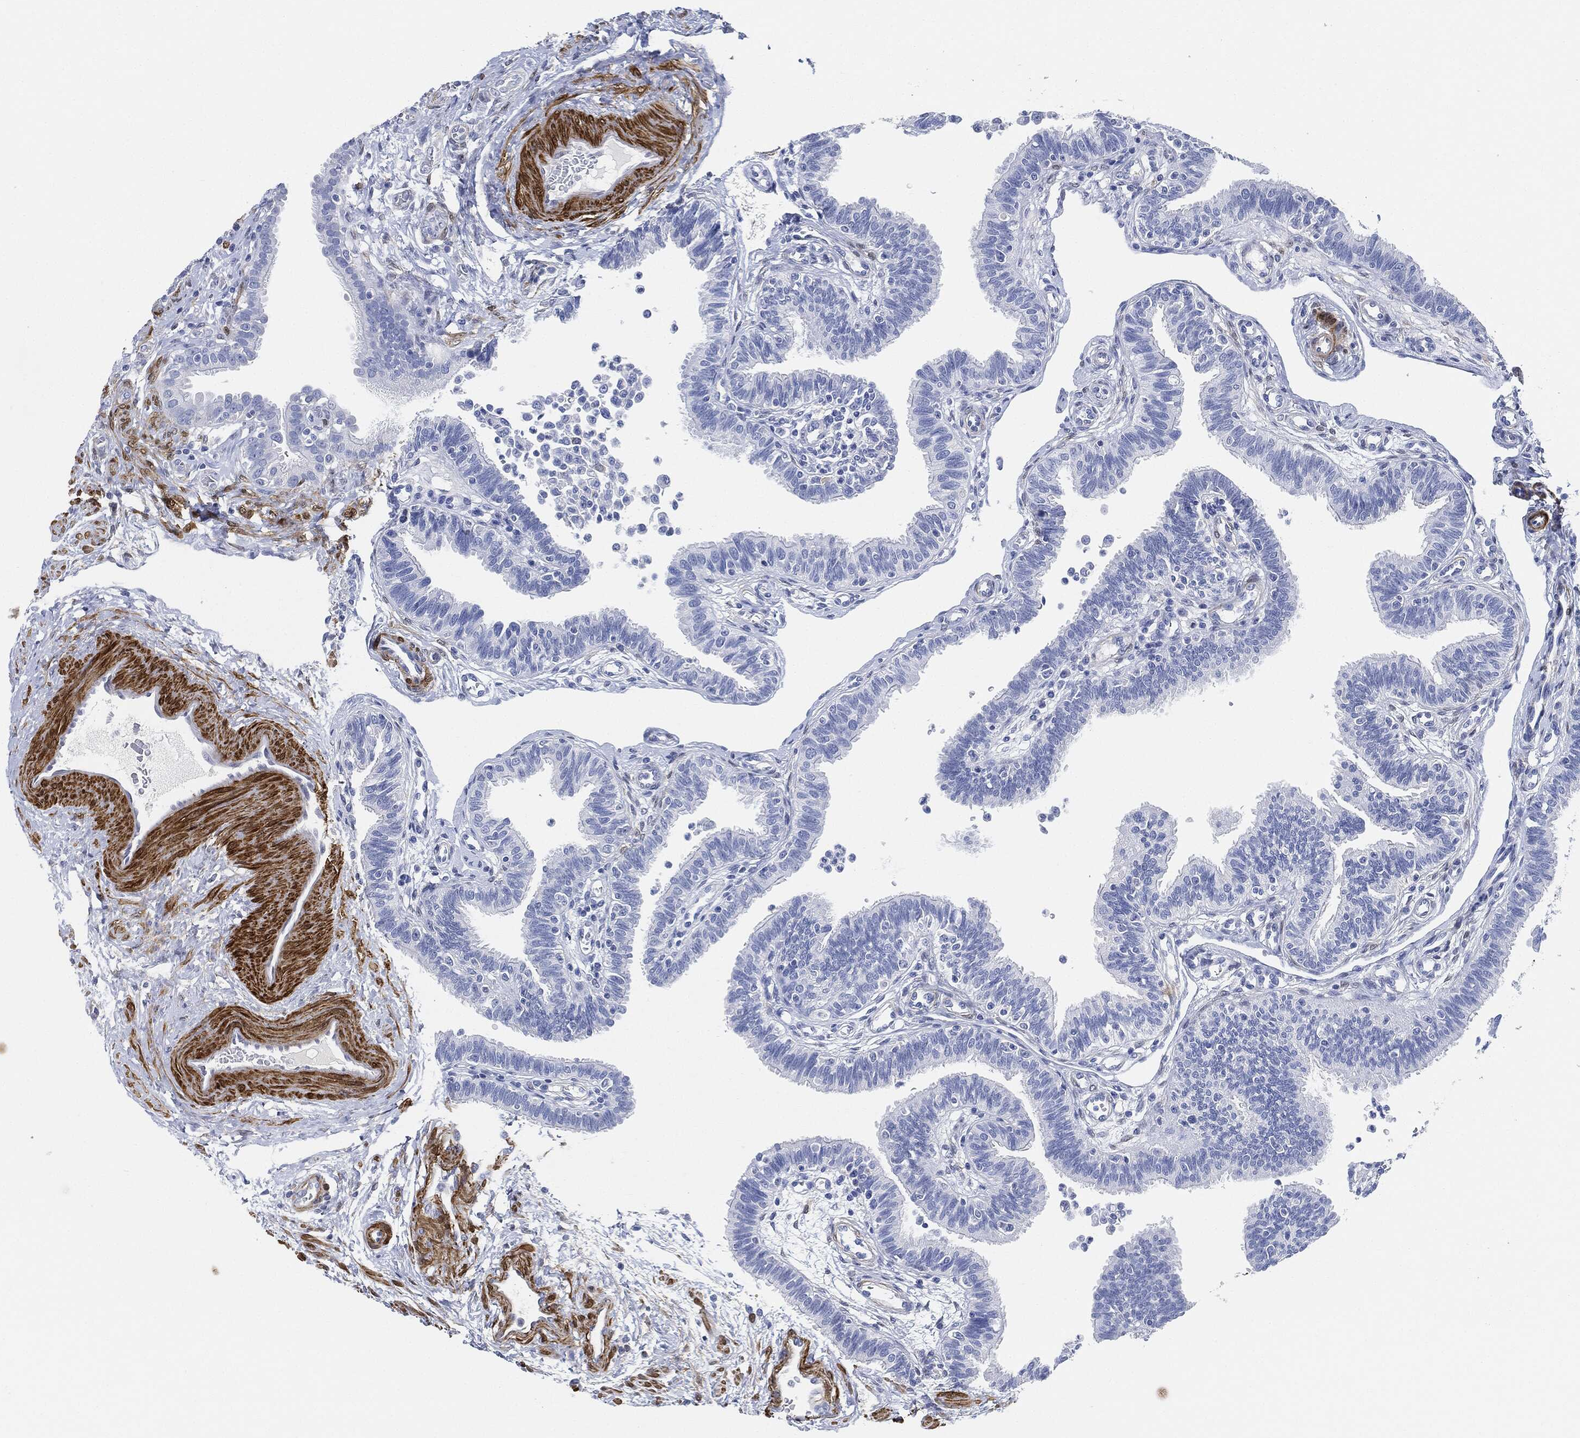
{"staining": {"intensity": "negative", "quantity": "none", "location": "none"}, "tissue": "fallopian tube", "cell_type": "Glandular cells", "image_type": "normal", "snomed": [{"axis": "morphology", "description": "Normal tissue, NOS"}, {"axis": "topography", "description": "Fallopian tube"}], "caption": "Immunohistochemical staining of benign fallopian tube reveals no significant staining in glandular cells.", "gene": "TAGLN", "patient": {"sex": "female", "age": 36}}